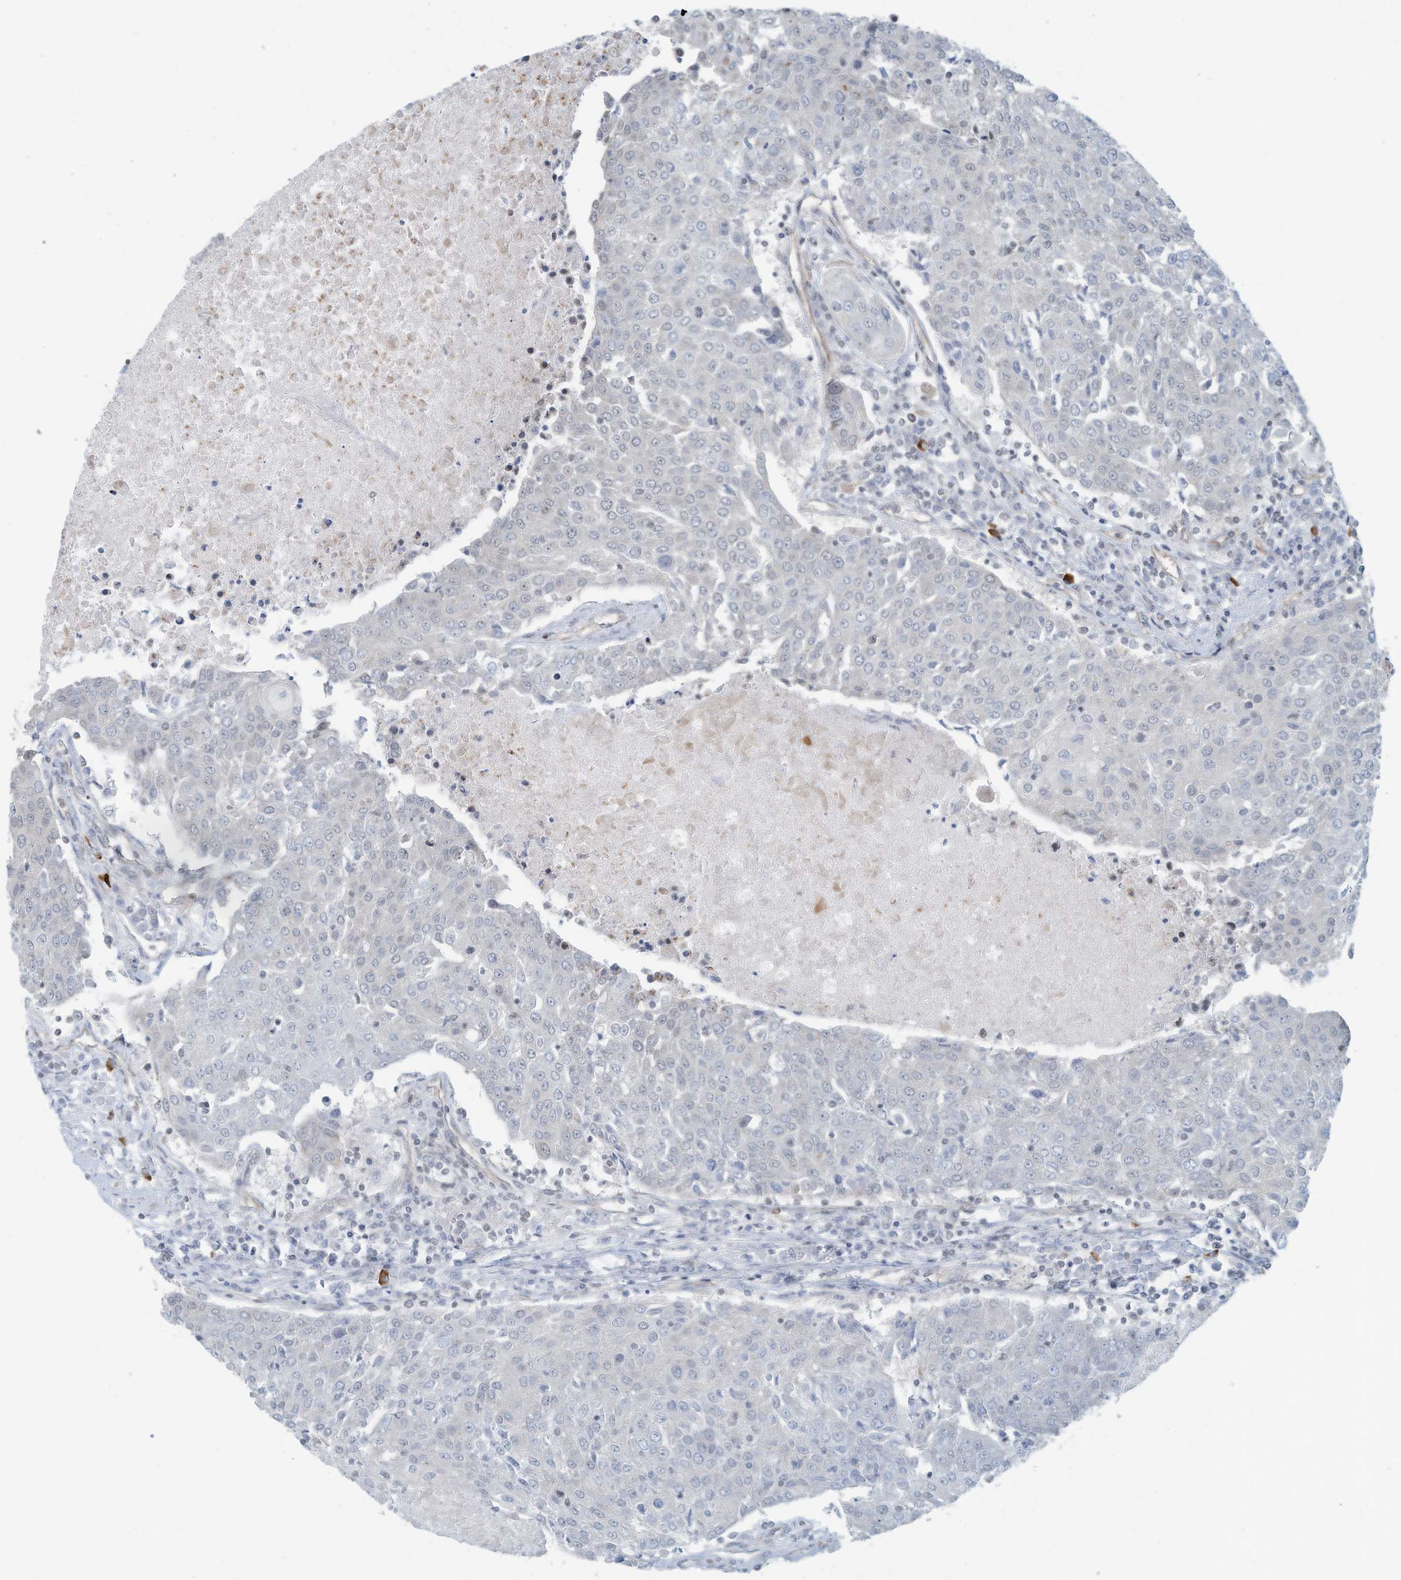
{"staining": {"intensity": "negative", "quantity": "none", "location": "none"}, "tissue": "urothelial cancer", "cell_type": "Tumor cells", "image_type": "cancer", "snomed": [{"axis": "morphology", "description": "Urothelial carcinoma, High grade"}, {"axis": "topography", "description": "Urinary bladder"}], "caption": "Immunohistochemistry image of human high-grade urothelial carcinoma stained for a protein (brown), which demonstrates no staining in tumor cells. (Brightfield microscopy of DAB (3,3'-diaminobenzidine) IHC at high magnification).", "gene": "SARNP", "patient": {"sex": "female", "age": 85}}